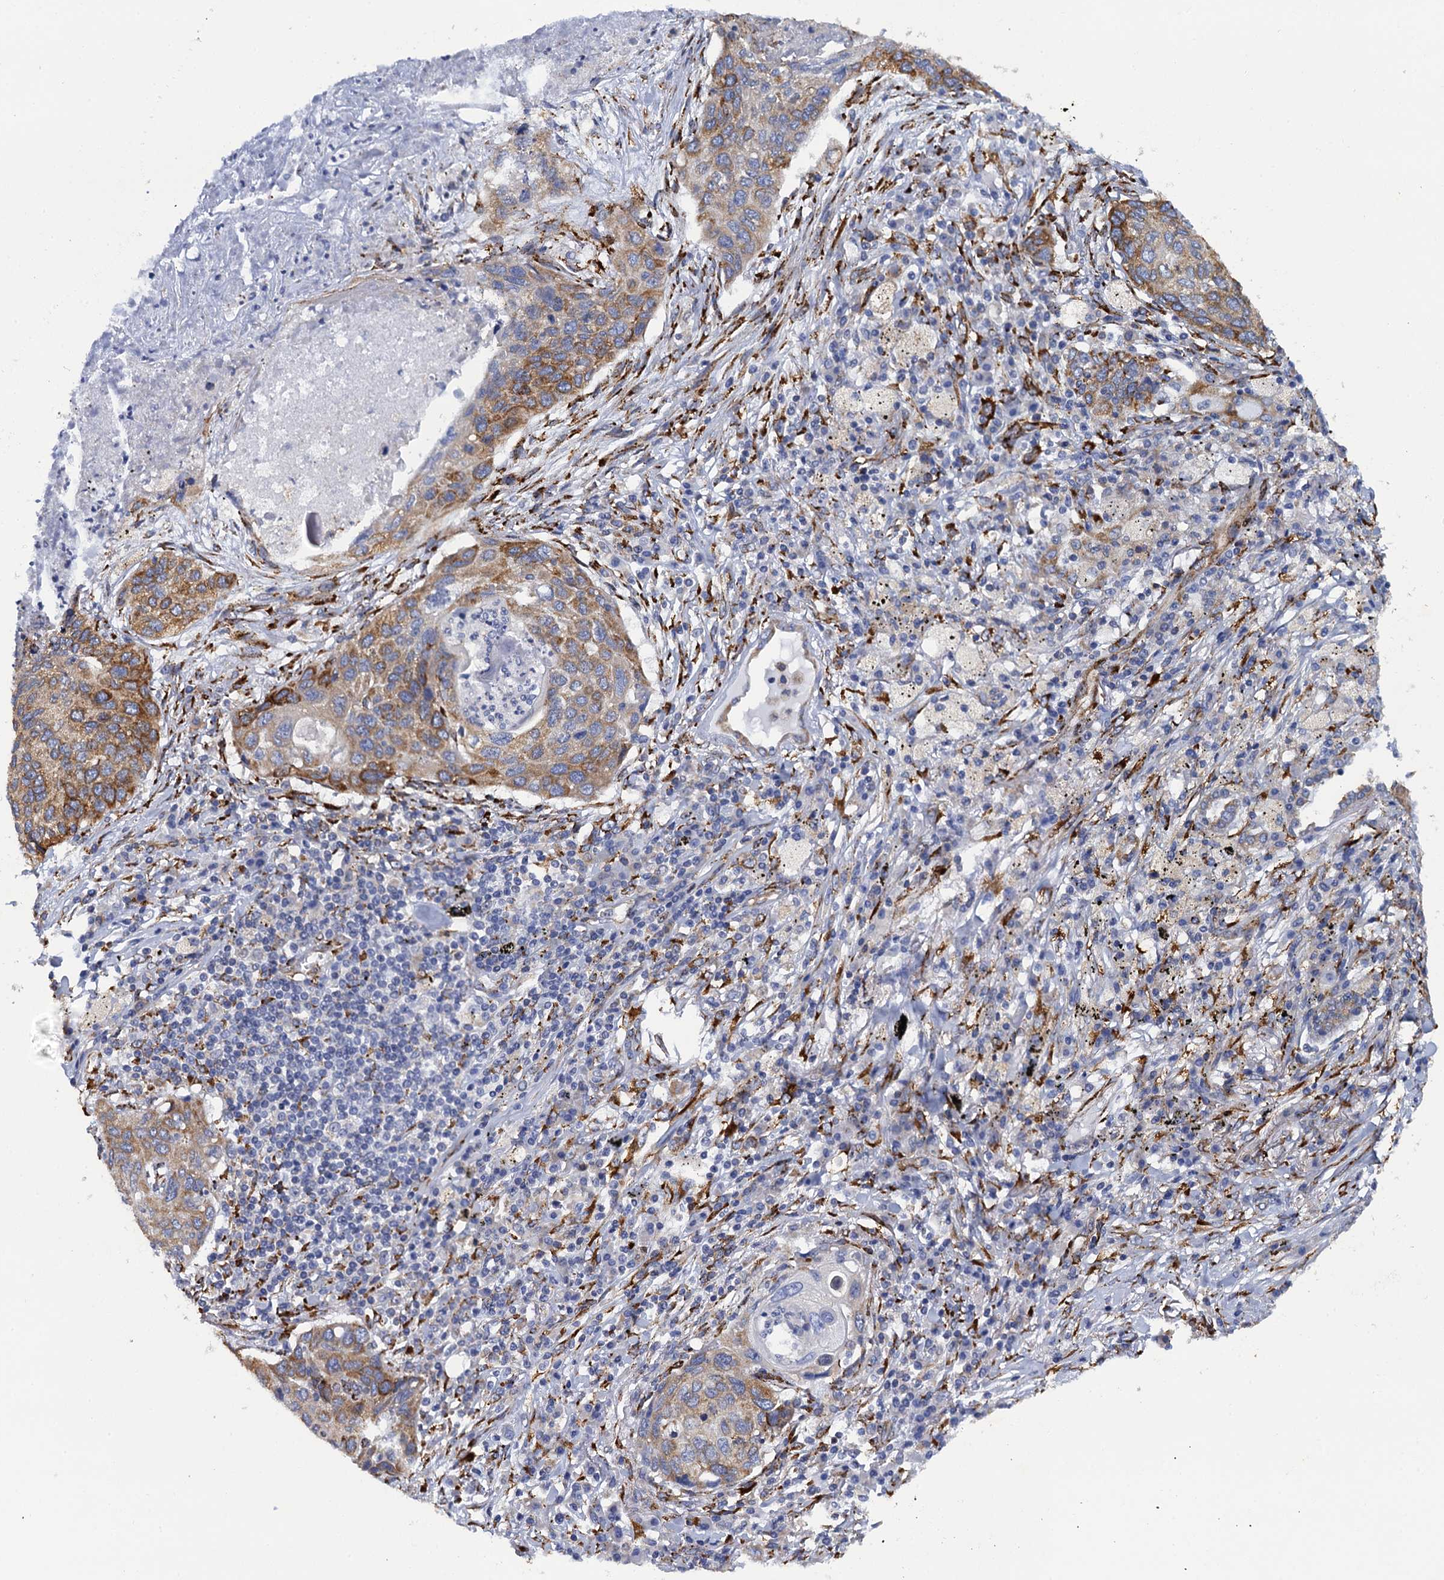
{"staining": {"intensity": "moderate", "quantity": ">75%", "location": "cytoplasmic/membranous"}, "tissue": "lung cancer", "cell_type": "Tumor cells", "image_type": "cancer", "snomed": [{"axis": "morphology", "description": "Squamous cell carcinoma, NOS"}, {"axis": "topography", "description": "Lung"}], "caption": "Moderate cytoplasmic/membranous expression is present in about >75% of tumor cells in lung squamous cell carcinoma.", "gene": "POGLUT3", "patient": {"sex": "female", "age": 63}}